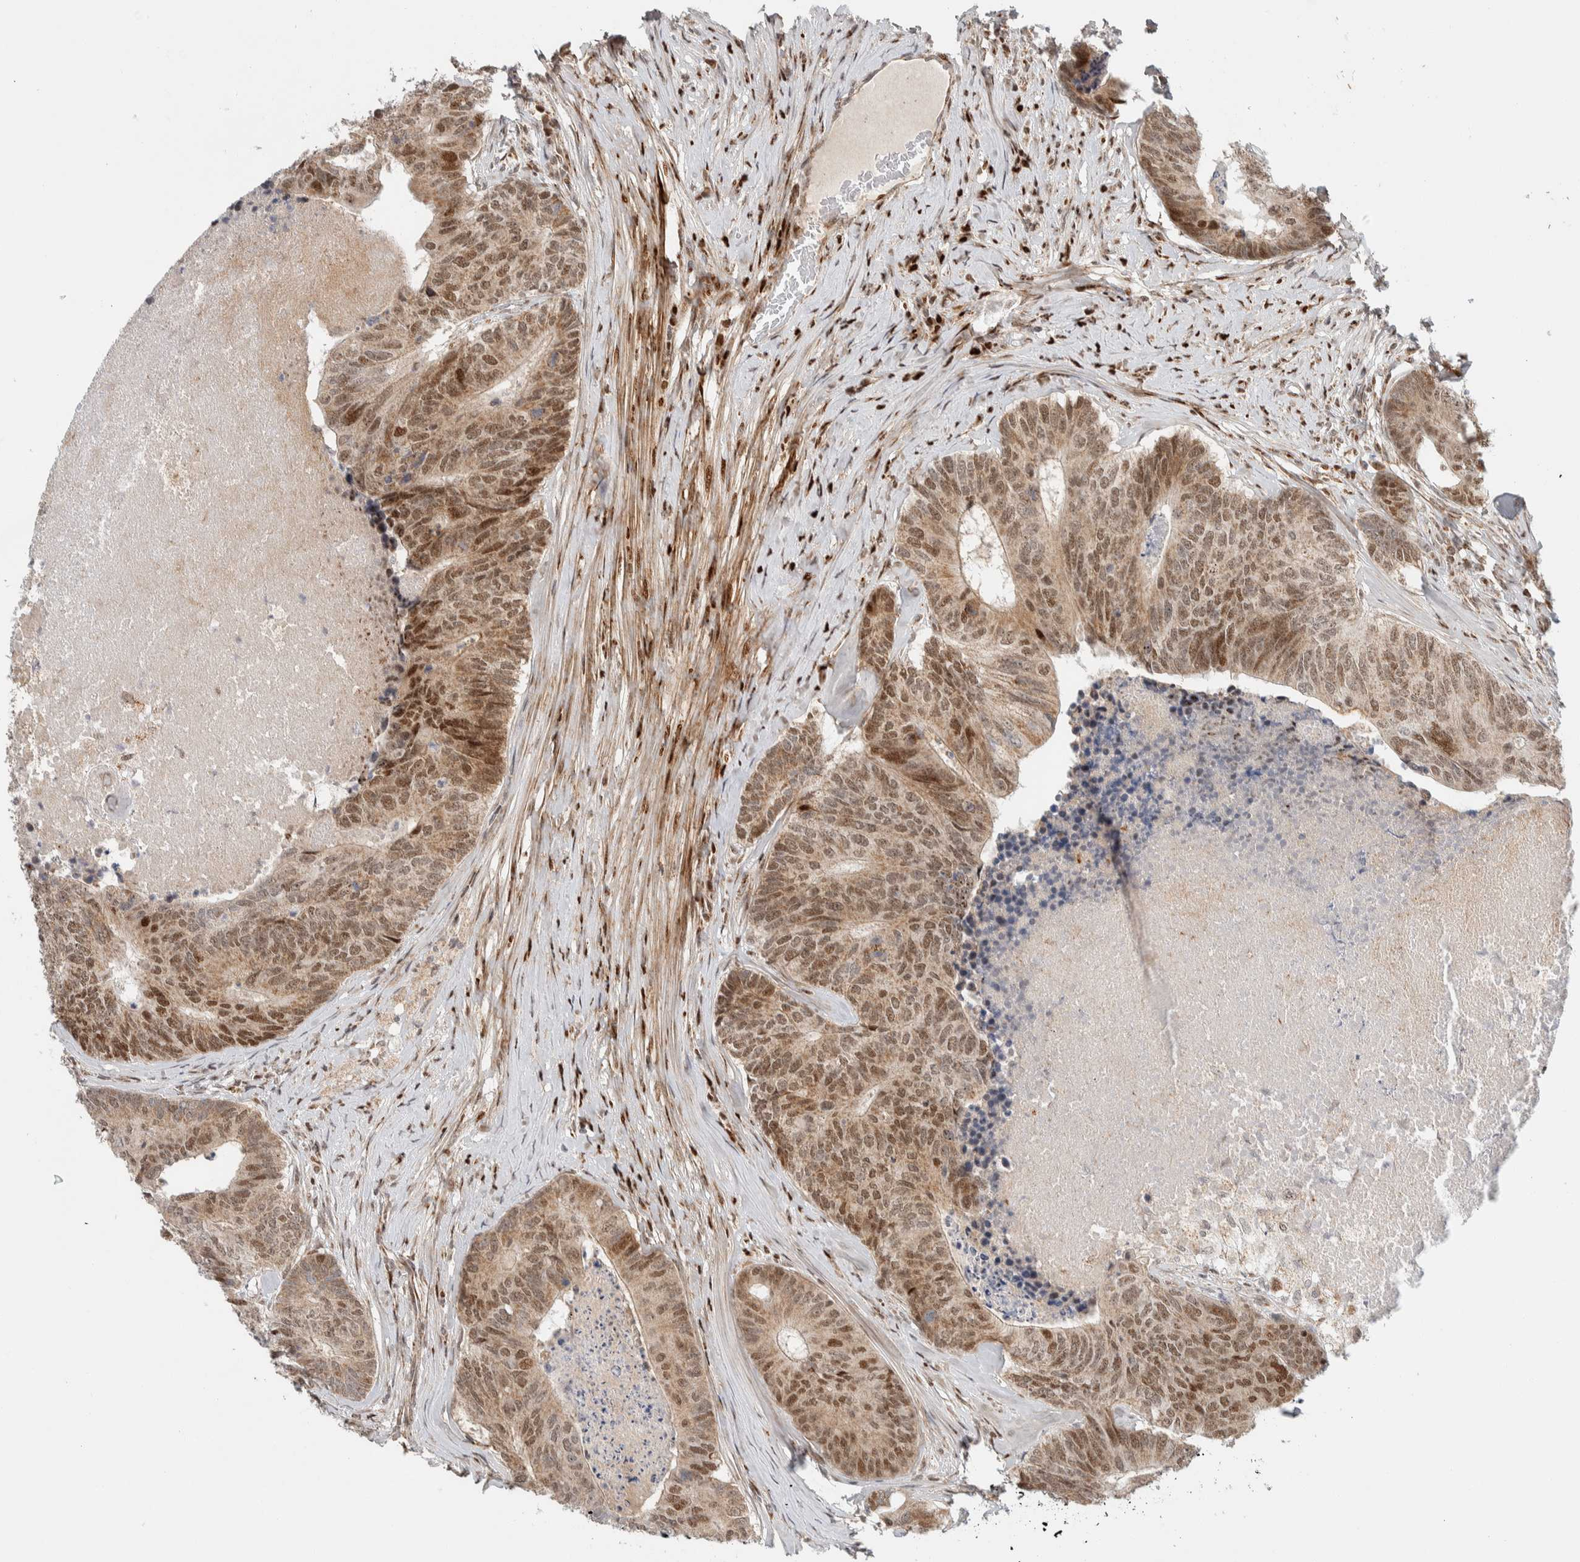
{"staining": {"intensity": "moderate", "quantity": ">75%", "location": "cytoplasmic/membranous,nuclear"}, "tissue": "colorectal cancer", "cell_type": "Tumor cells", "image_type": "cancer", "snomed": [{"axis": "morphology", "description": "Adenocarcinoma, NOS"}, {"axis": "topography", "description": "Colon"}], "caption": "Immunohistochemistry staining of colorectal adenocarcinoma, which shows medium levels of moderate cytoplasmic/membranous and nuclear staining in approximately >75% of tumor cells indicating moderate cytoplasmic/membranous and nuclear protein positivity. The staining was performed using DAB (brown) for protein detection and nuclei were counterstained in hematoxylin (blue).", "gene": "TSPAN32", "patient": {"sex": "female", "age": 67}}